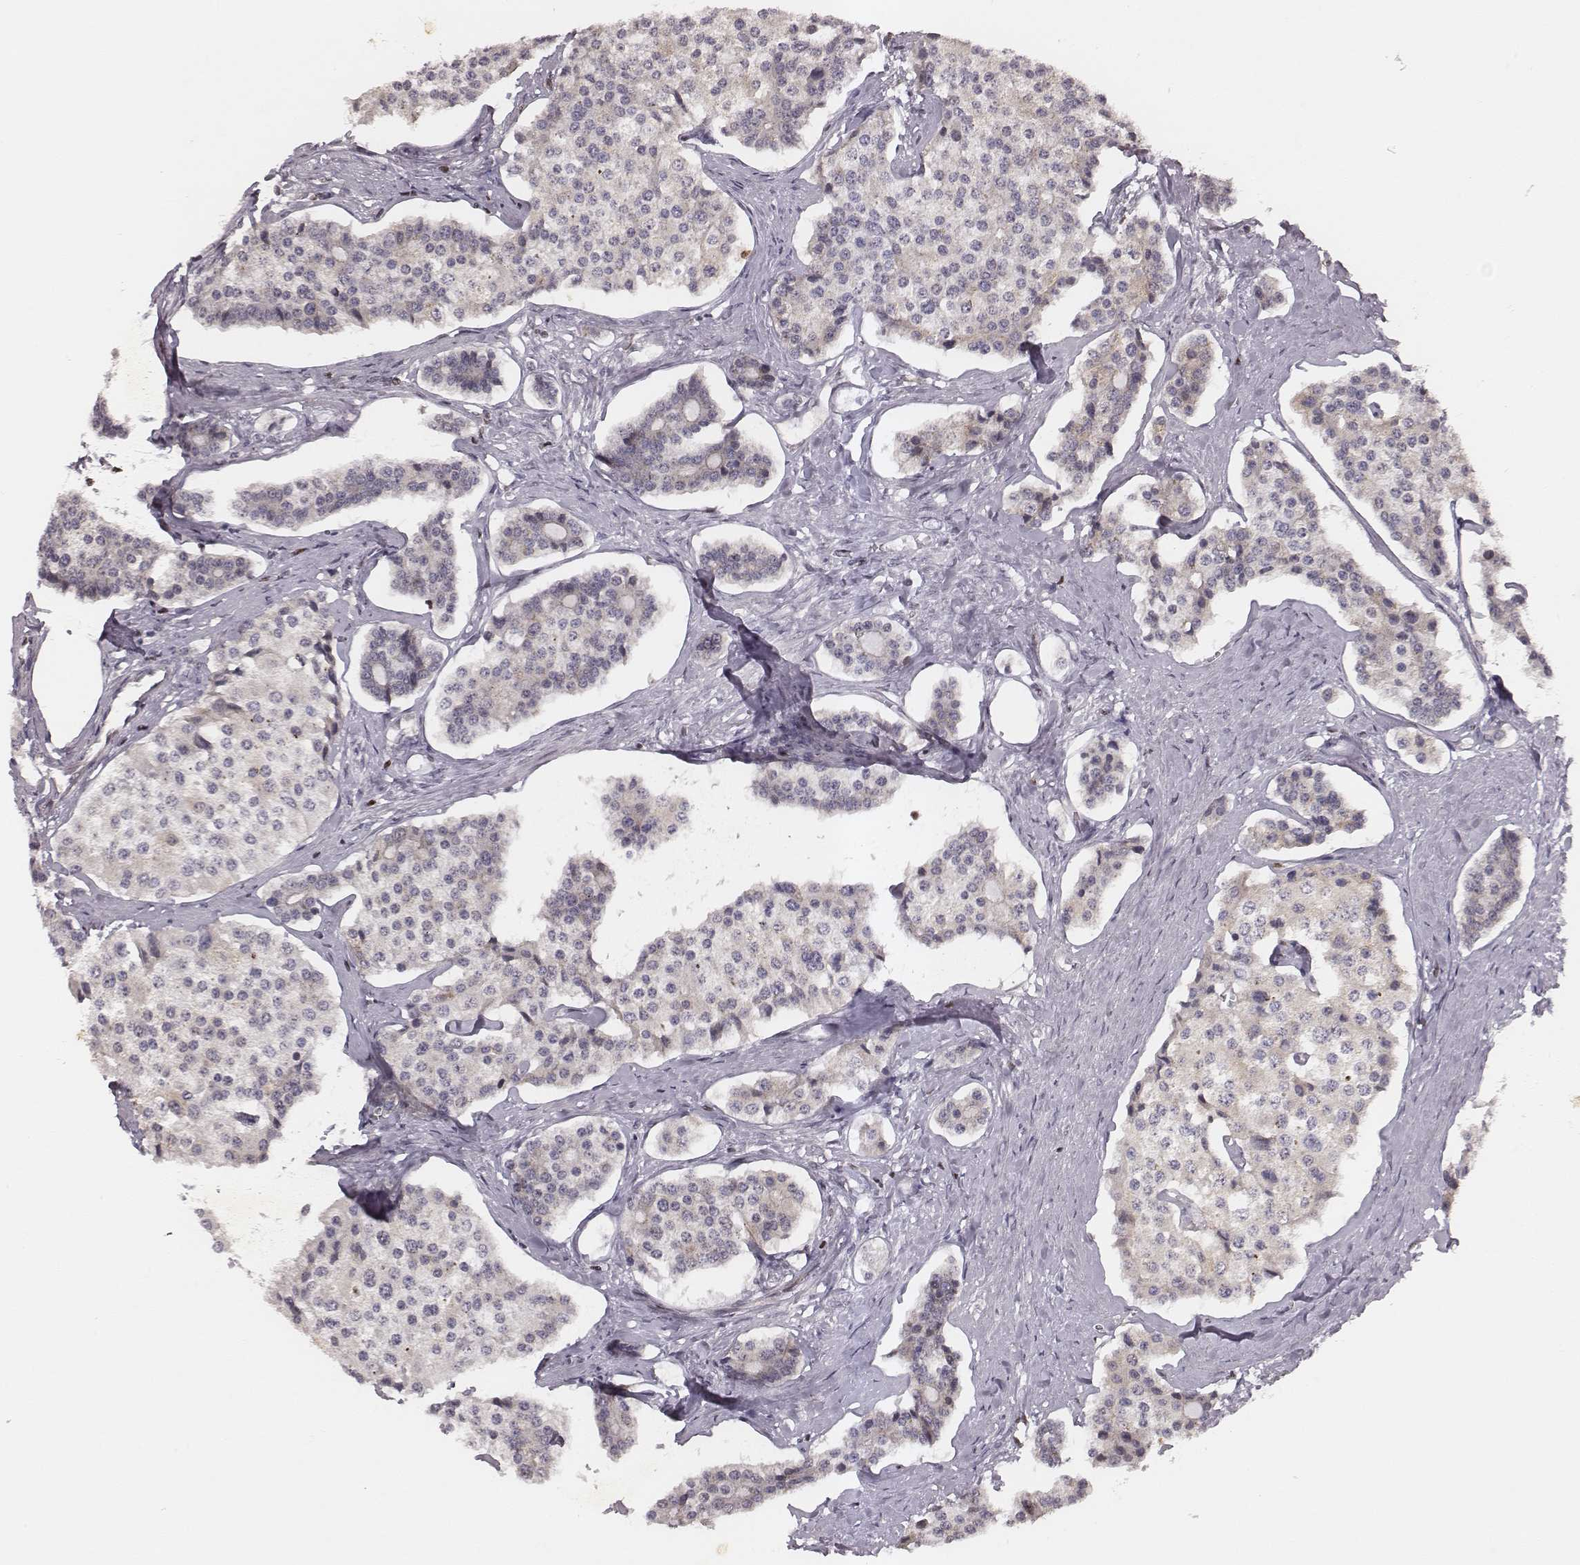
{"staining": {"intensity": "negative", "quantity": "none", "location": "none"}, "tissue": "carcinoid", "cell_type": "Tumor cells", "image_type": "cancer", "snomed": [{"axis": "morphology", "description": "Carcinoid, malignant, NOS"}, {"axis": "topography", "description": "Small intestine"}], "caption": "An immunohistochemistry (IHC) photomicrograph of malignant carcinoid is shown. There is no staining in tumor cells of malignant carcinoid.", "gene": "WDR59", "patient": {"sex": "female", "age": 65}}